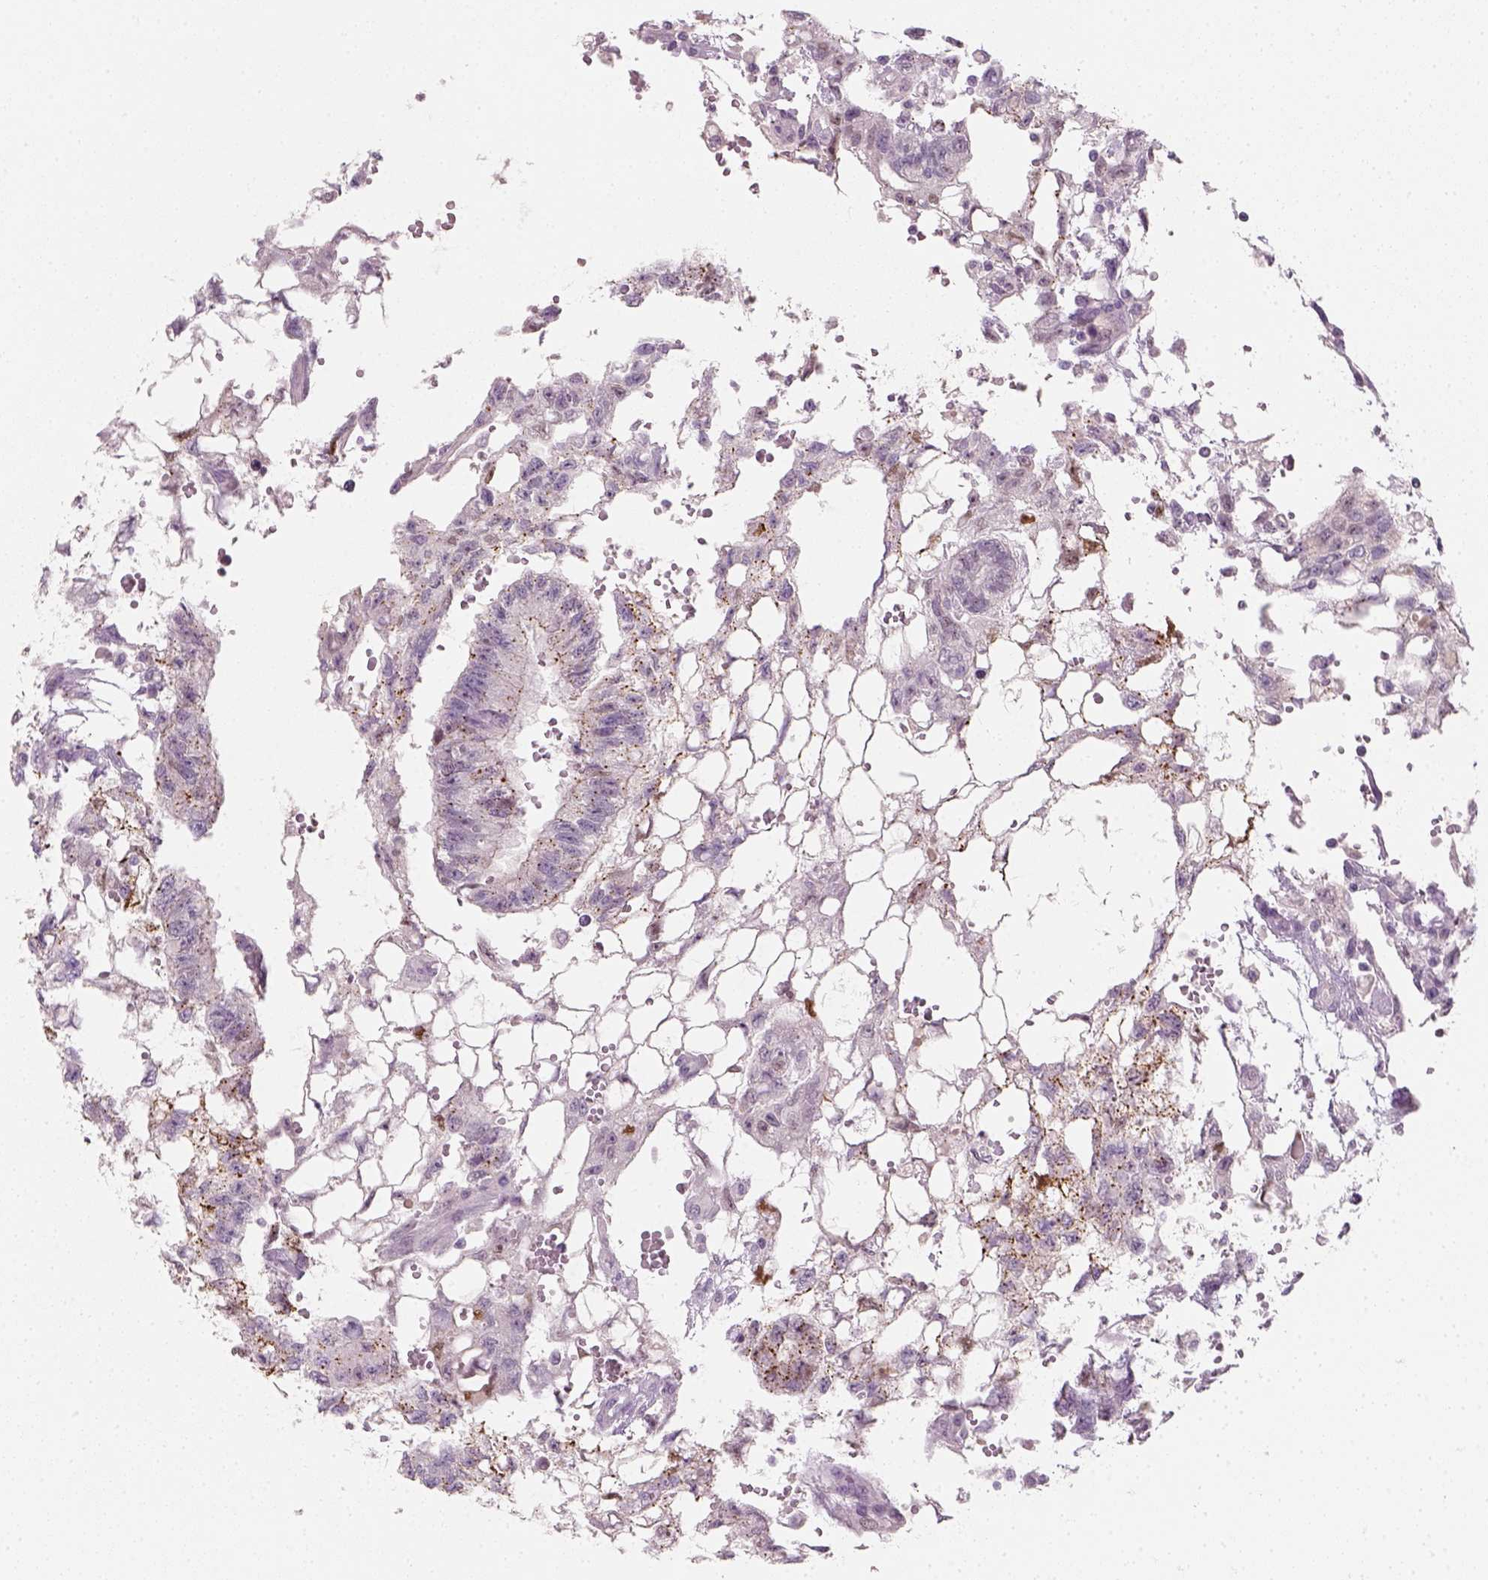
{"staining": {"intensity": "negative", "quantity": "none", "location": "none"}, "tissue": "testis cancer", "cell_type": "Tumor cells", "image_type": "cancer", "snomed": [{"axis": "morphology", "description": "Carcinoma, Embryonal, NOS"}, {"axis": "topography", "description": "Testis"}], "caption": "IHC of human embryonal carcinoma (testis) shows no staining in tumor cells.", "gene": "TP53", "patient": {"sex": "male", "age": 32}}